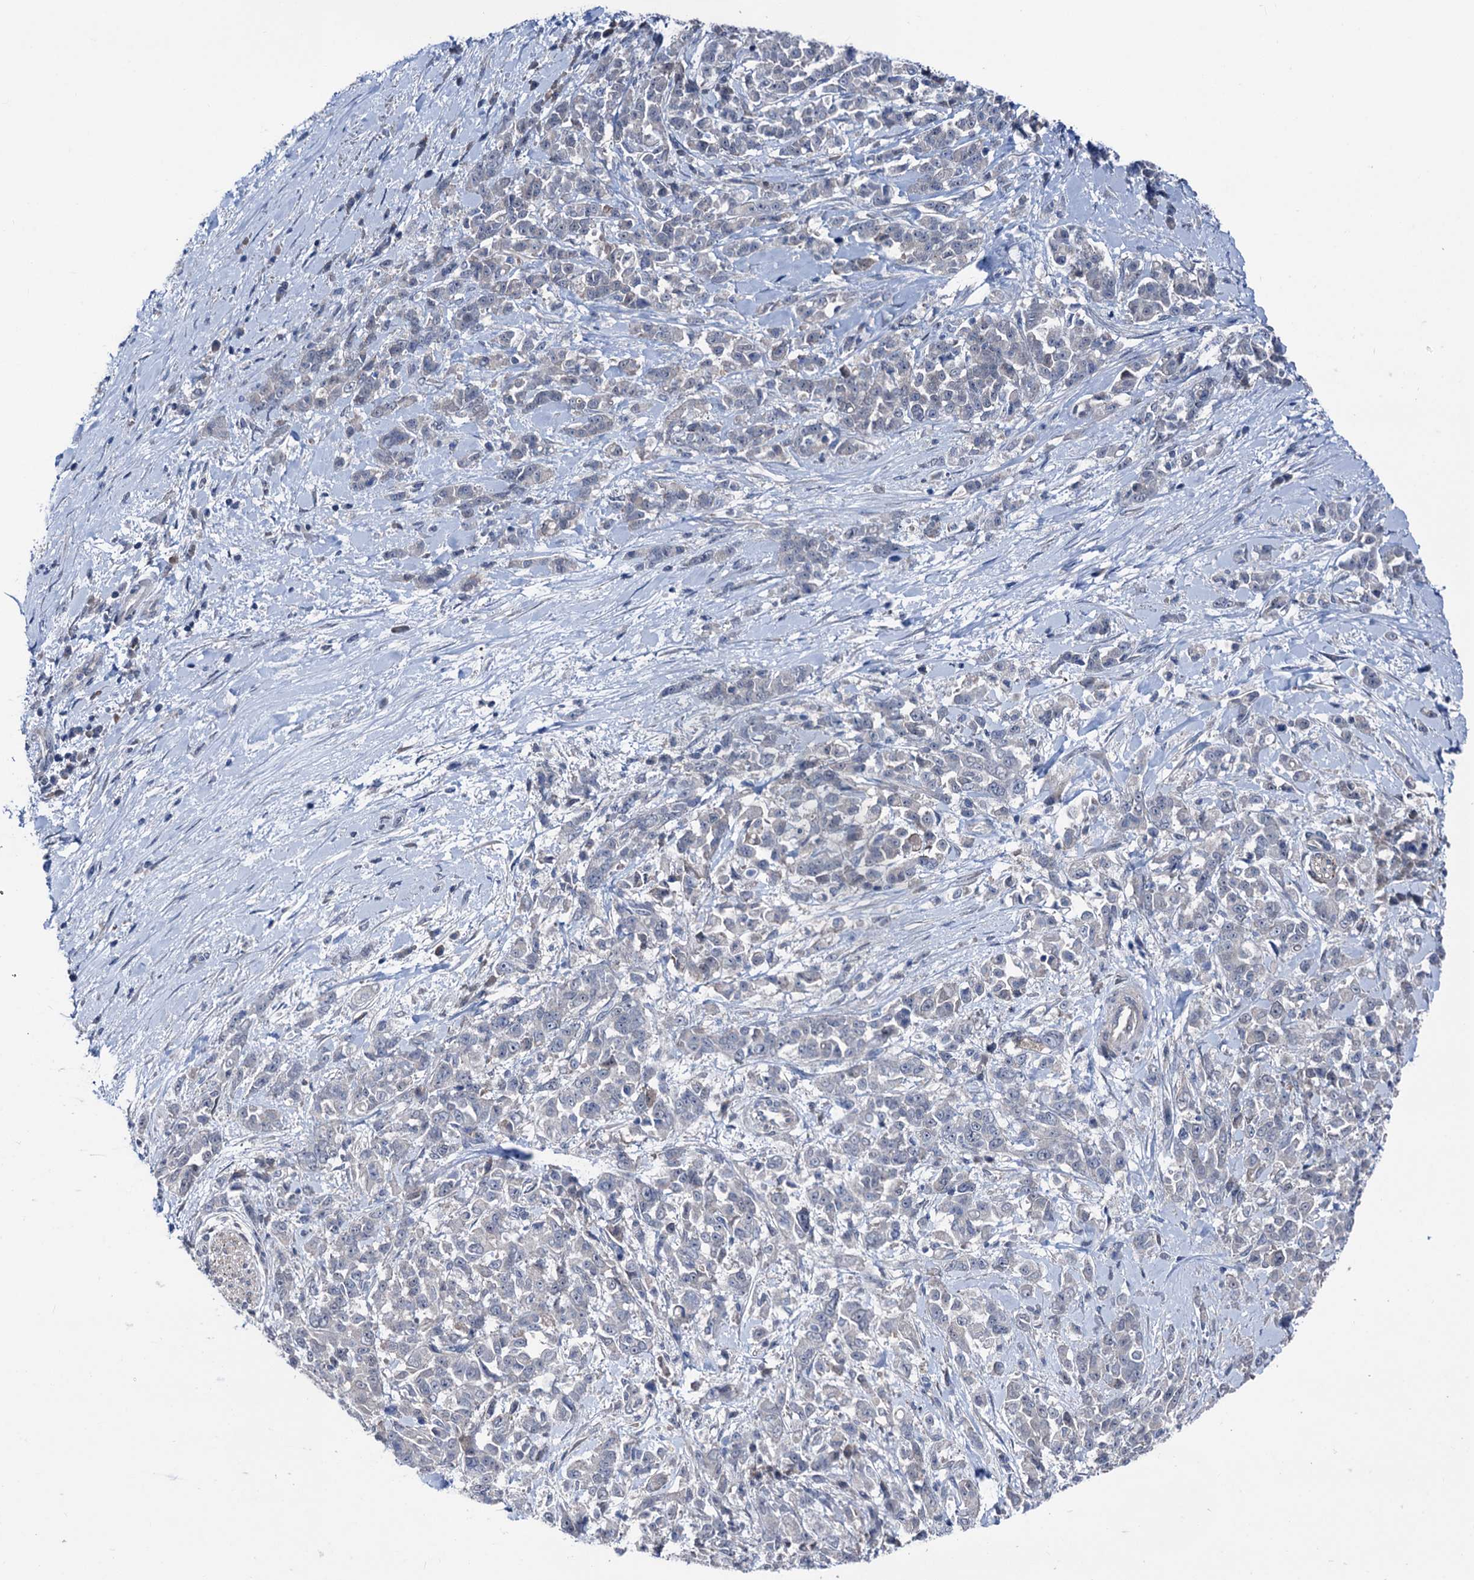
{"staining": {"intensity": "weak", "quantity": "<25%", "location": "cytoplasmic/membranous"}, "tissue": "pancreatic cancer", "cell_type": "Tumor cells", "image_type": "cancer", "snomed": [{"axis": "morphology", "description": "Normal tissue, NOS"}, {"axis": "morphology", "description": "Adenocarcinoma, NOS"}, {"axis": "topography", "description": "Pancreas"}], "caption": "Pancreatic cancer was stained to show a protein in brown. There is no significant staining in tumor cells. (DAB (3,3'-diaminobenzidine) immunohistochemistry, high magnification).", "gene": "GLO1", "patient": {"sex": "female", "age": 64}}